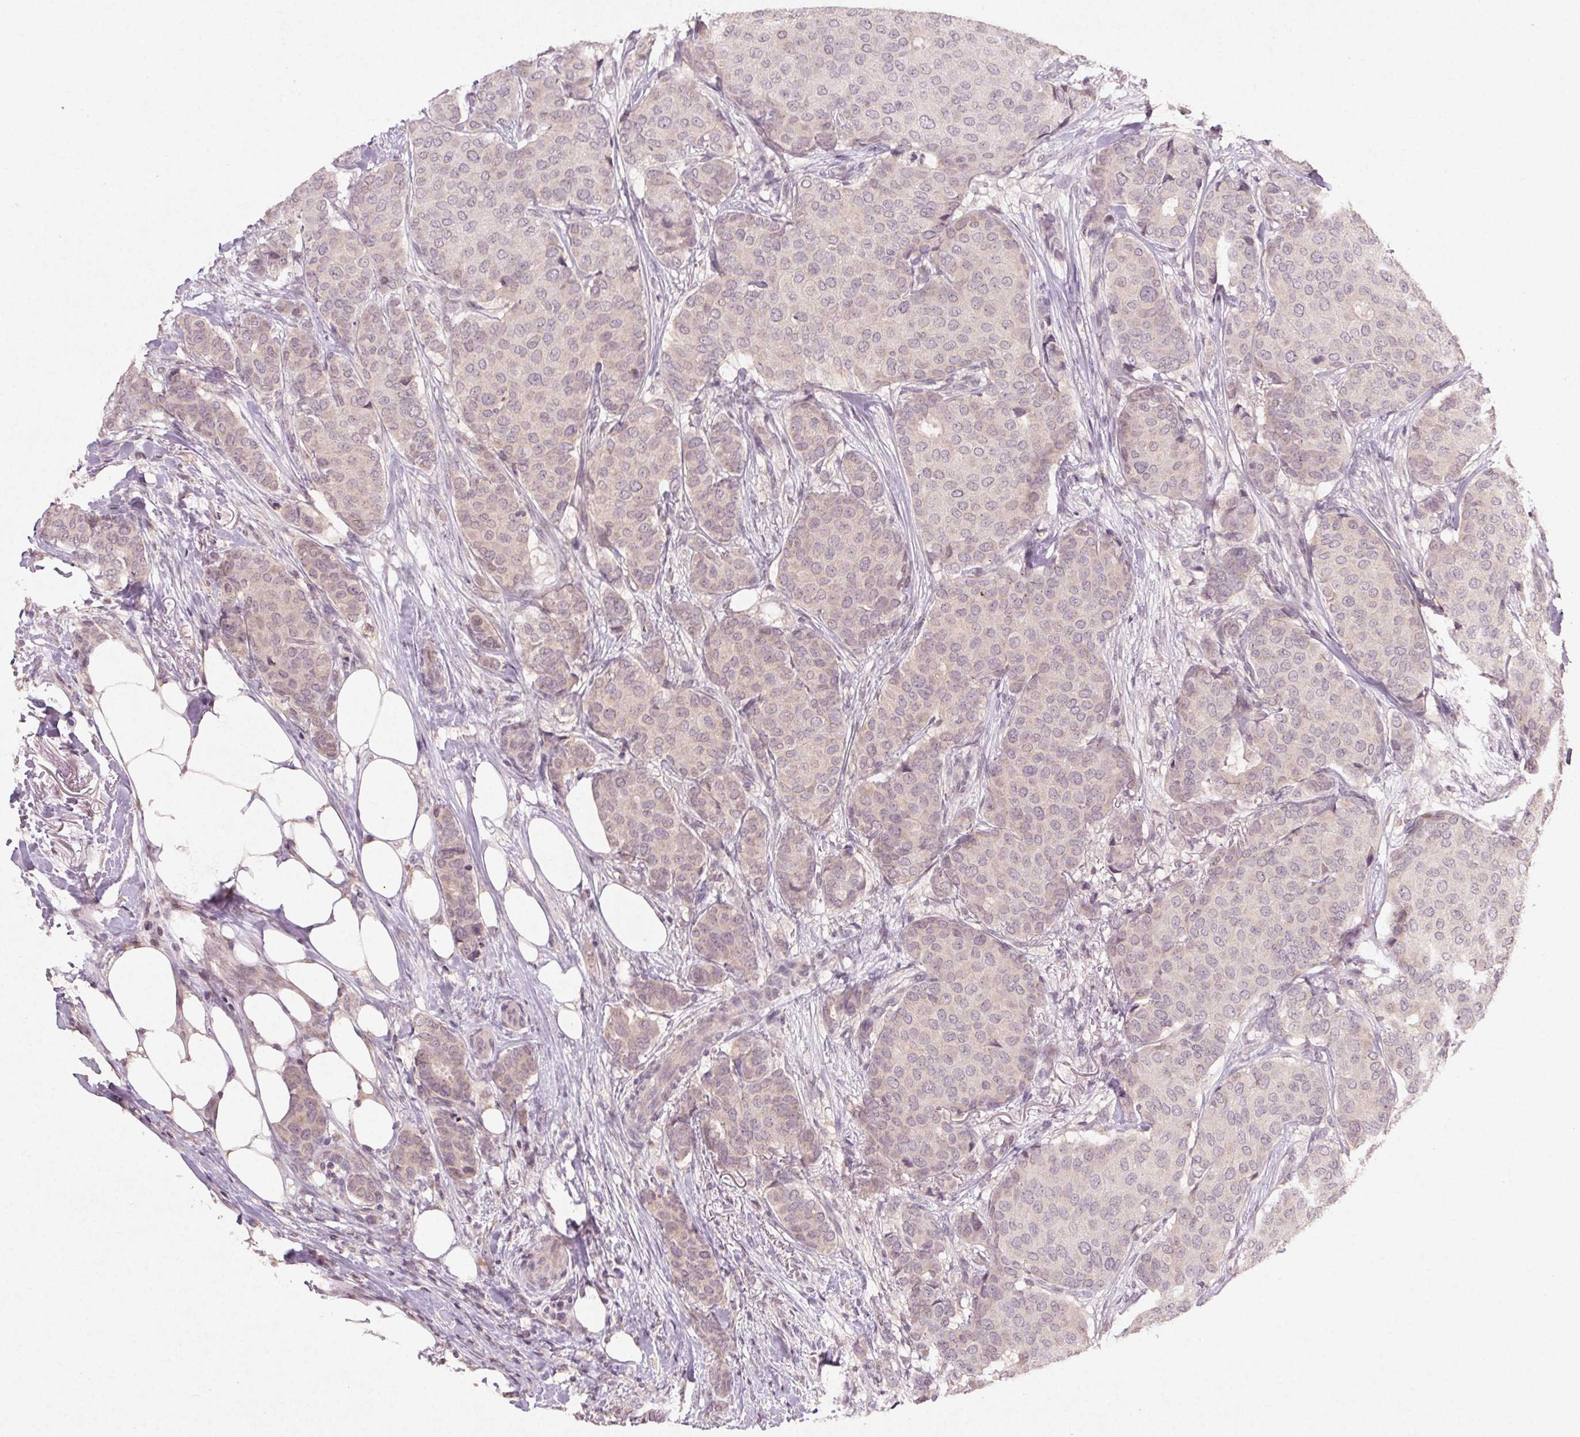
{"staining": {"intensity": "negative", "quantity": "none", "location": "none"}, "tissue": "breast cancer", "cell_type": "Tumor cells", "image_type": "cancer", "snomed": [{"axis": "morphology", "description": "Duct carcinoma"}, {"axis": "topography", "description": "Breast"}], "caption": "Protein analysis of invasive ductal carcinoma (breast) displays no significant staining in tumor cells.", "gene": "KLRC3", "patient": {"sex": "female", "age": 75}}